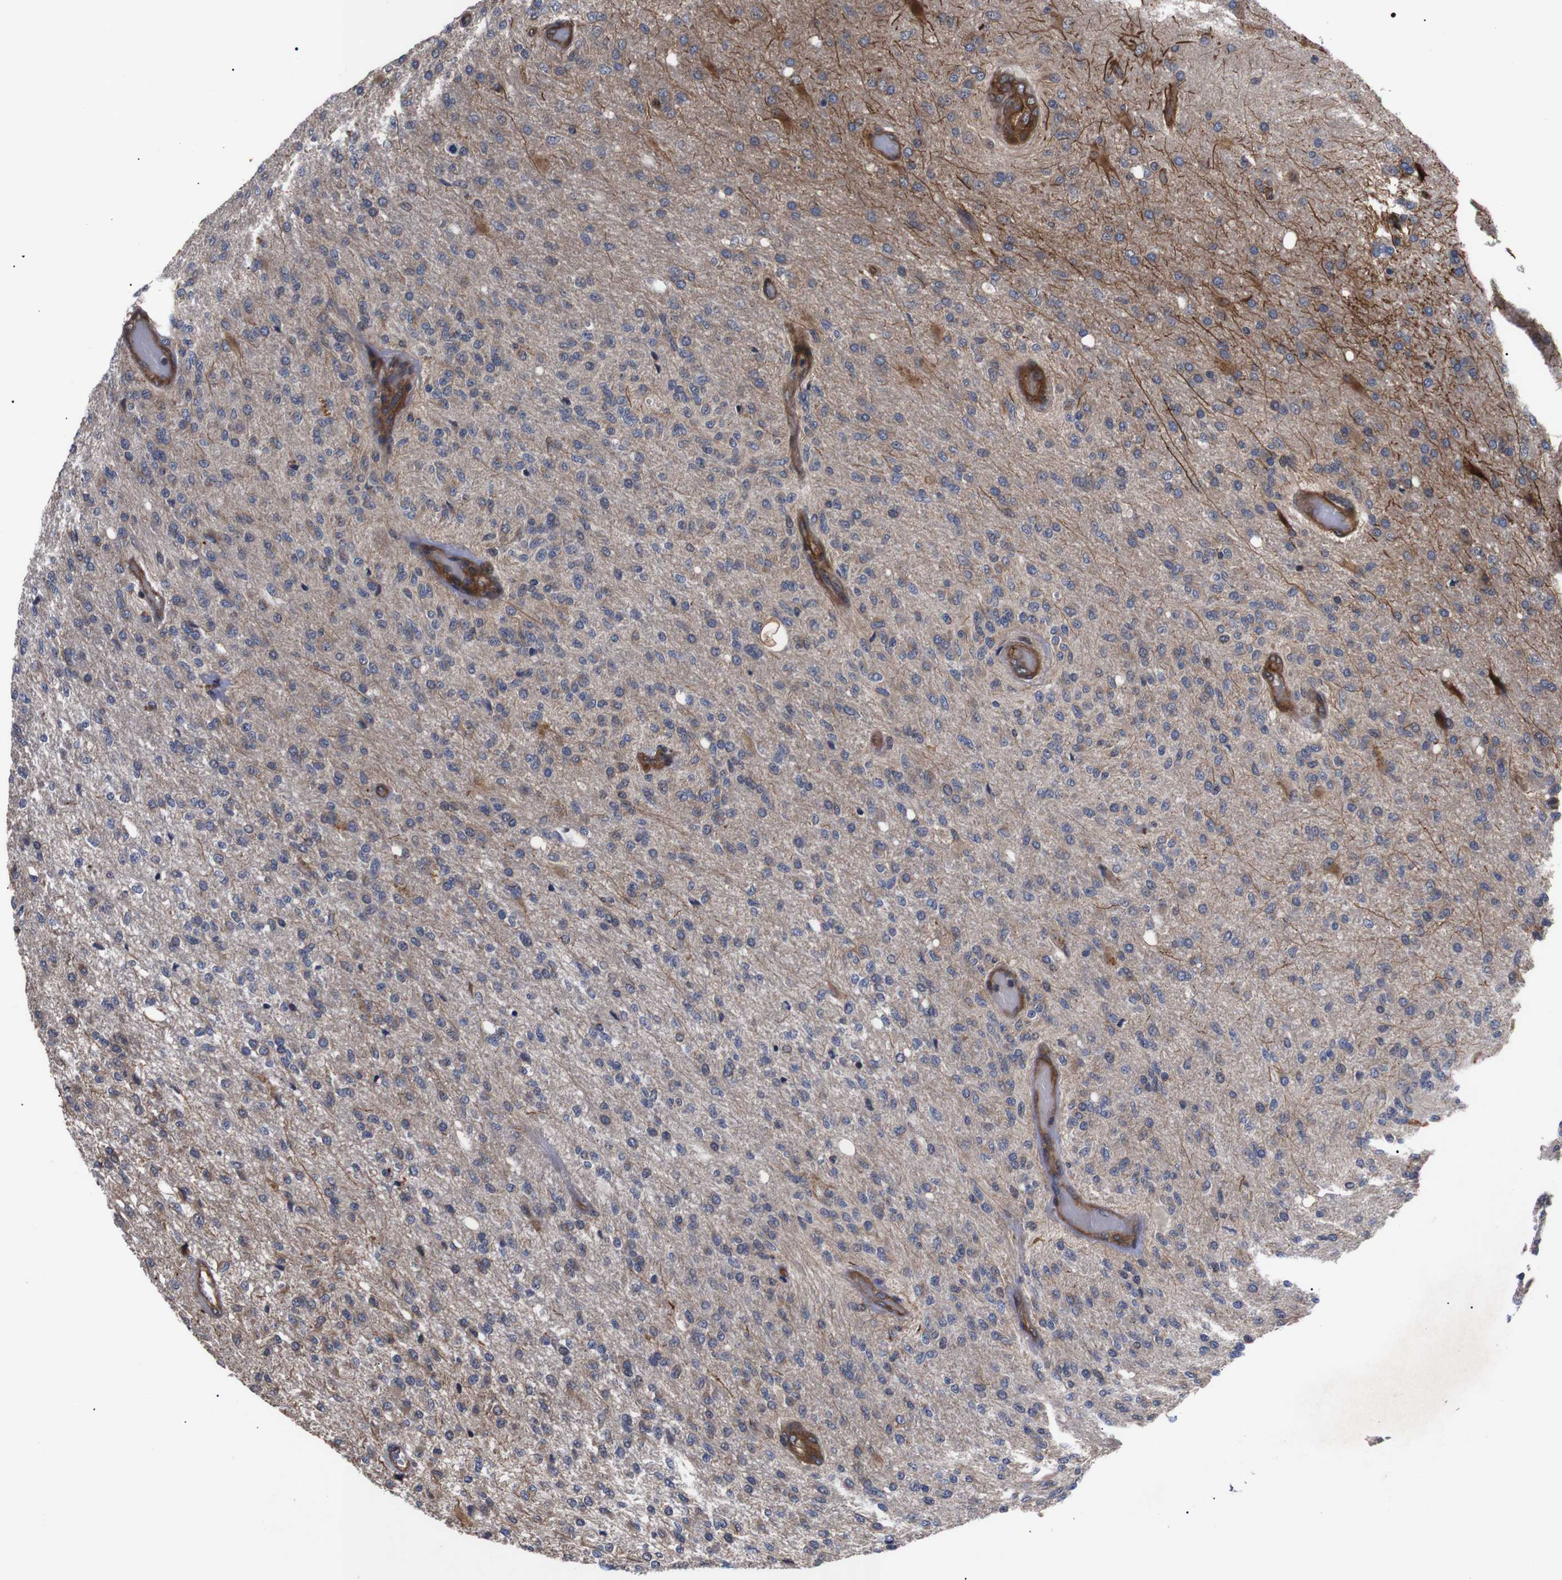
{"staining": {"intensity": "moderate", "quantity": "<25%", "location": "cytoplasmic/membranous"}, "tissue": "glioma", "cell_type": "Tumor cells", "image_type": "cancer", "snomed": [{"axis": "morphology", "description": "Normal tissue, NOS"}, {"axis": "morphology", "description": "Glioma, malignant, High grade"}, {"axis": "topography", "description": "Cerebral cortex"}], "caption": "Protein staining displays moderate cytoplasmic/membranous staining in approximately <25% of tumor cells in glioma.", "gene": "PAWR", "patient": {"sex": "male", "age": 77}}